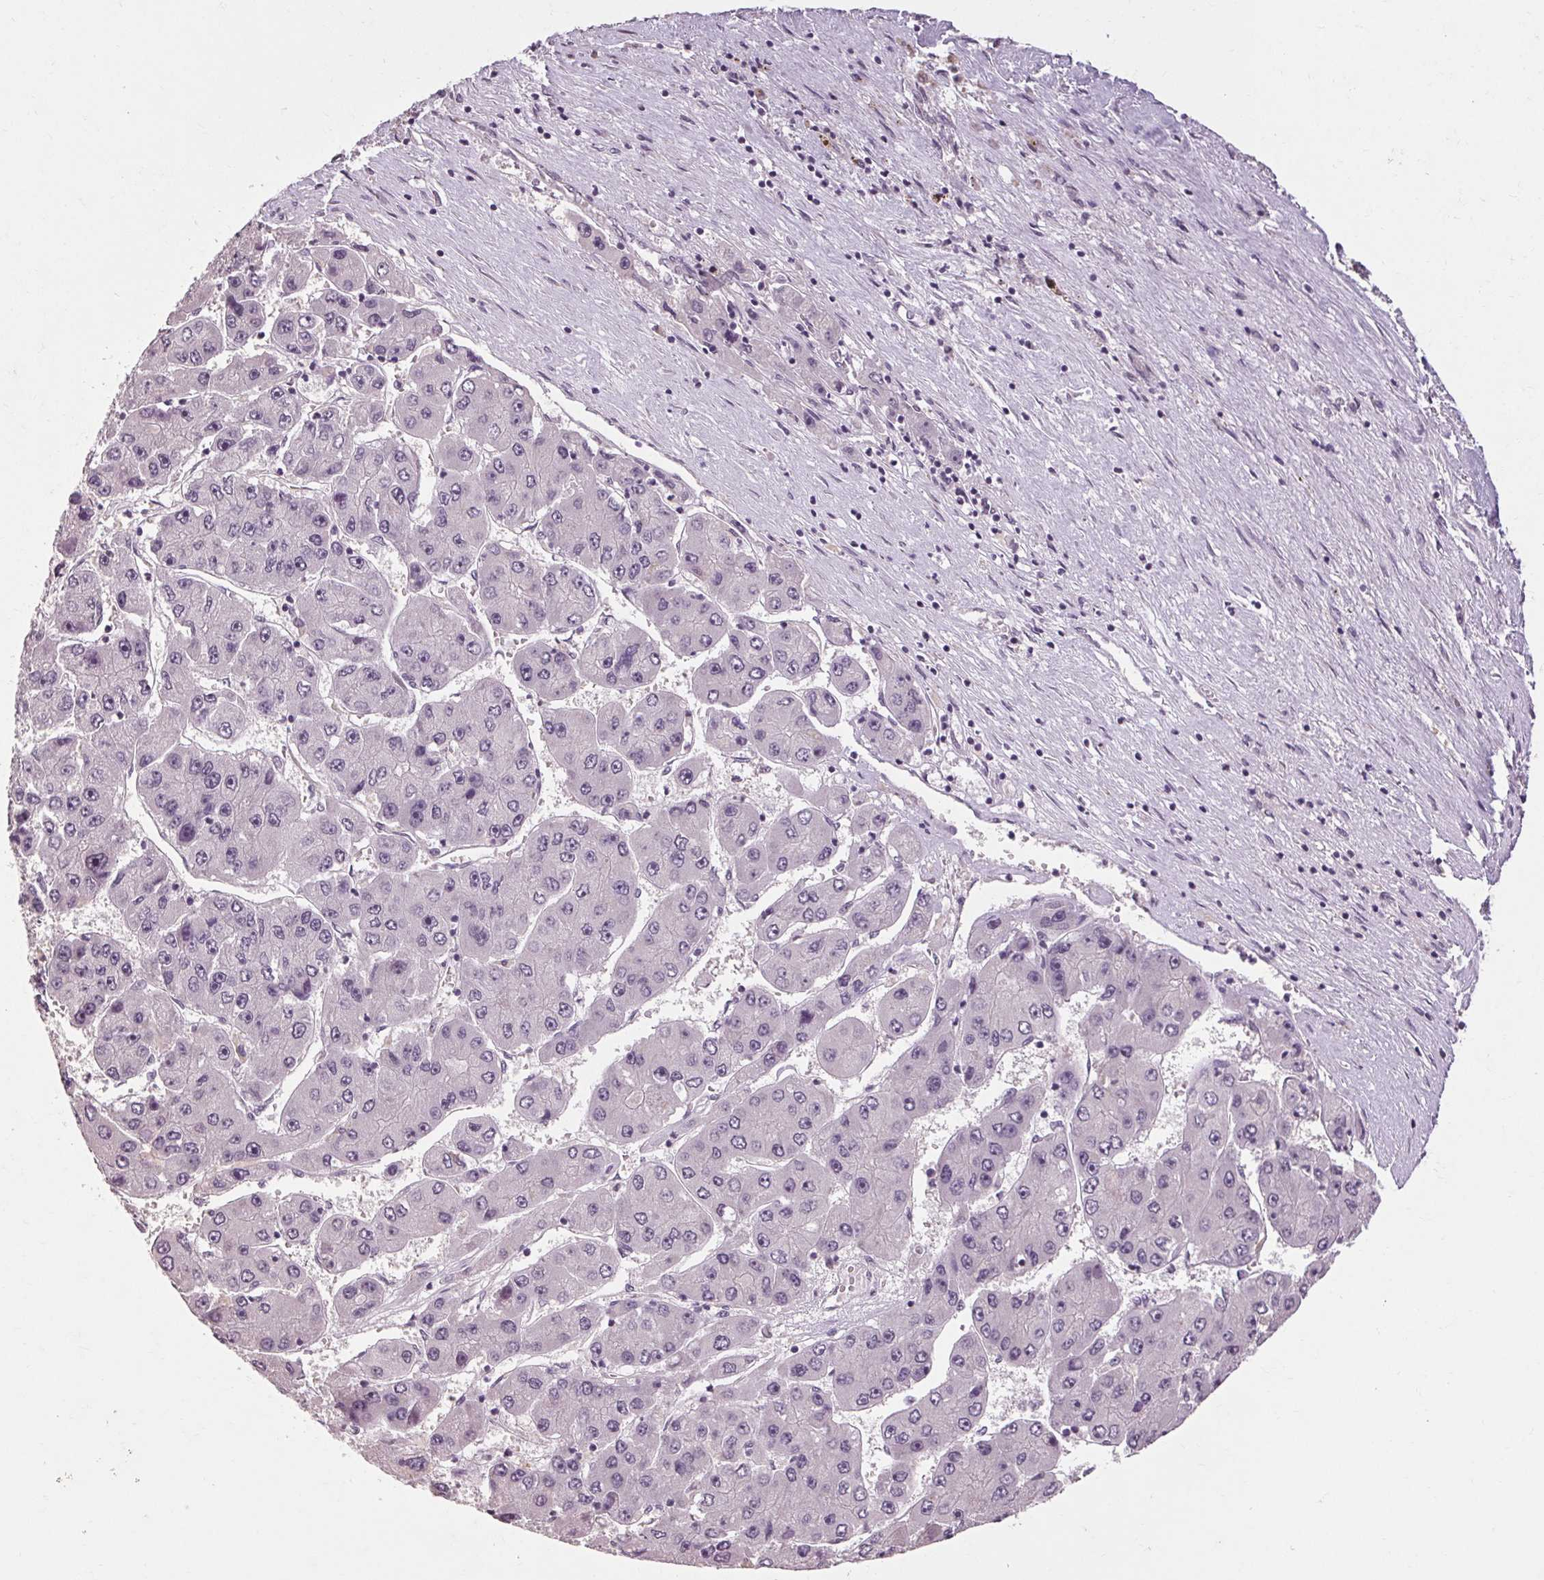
{"staining": {"intensity": "negative", "quantity": "none", "location": "none"}, "tissue": "liver cancer", "cell_type": "Tumor cells", "image_type": "cancer", "snomed": [{"axis": "morphology", "description": "Carcinoma, Hepatocellular, NOS"}, {"axis": "topography", "description": "Liver"}], "caption": "Immunohistochemical staining of human hepatocellular carcinoma (liver) shows no significant expression in tumor cells.", "gene": "POMC", "patient": {"sex": "female", "age": 61}}